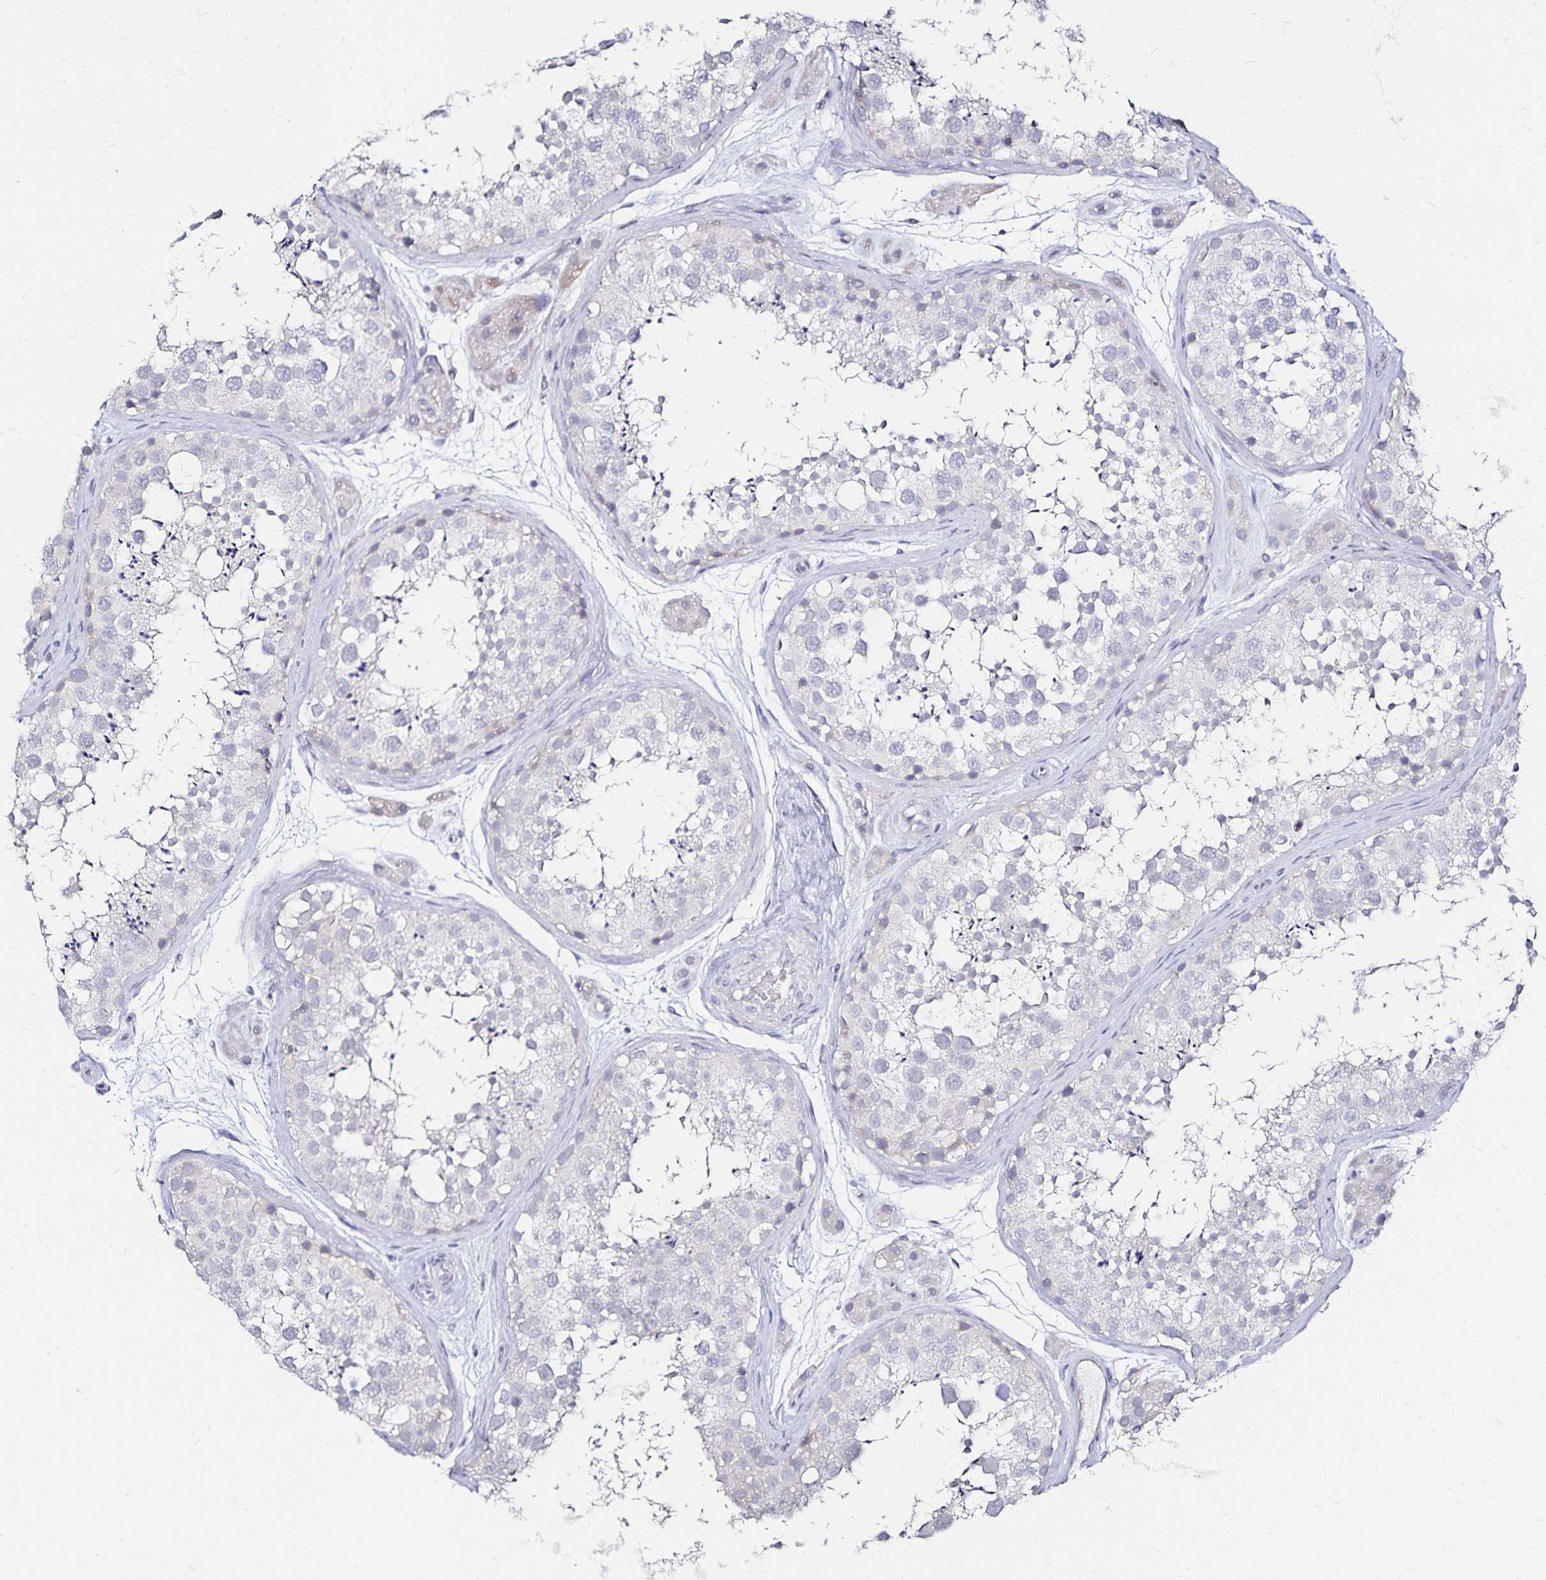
{"staining": {"intensity": "negative", "quantity": "none", "location": "none"}, "tissue": "testis", "cell_type": "Cells in seminiferous ducts", "image_type": "normal", "snomed": [{"axis": "morphology", "description": "Normal tissue, NOS"}, {"axis": "topography", "description": "Testis"}], "caption": "There is no significant positivity in cells in seminiferous ducts of testis. (Brightfield microscopy of DAB (3,3'-diaminobenzidine) IHC at high magnification).", "gene": "SLC5A1", "patient": {"sex": "male", "age": 41}}